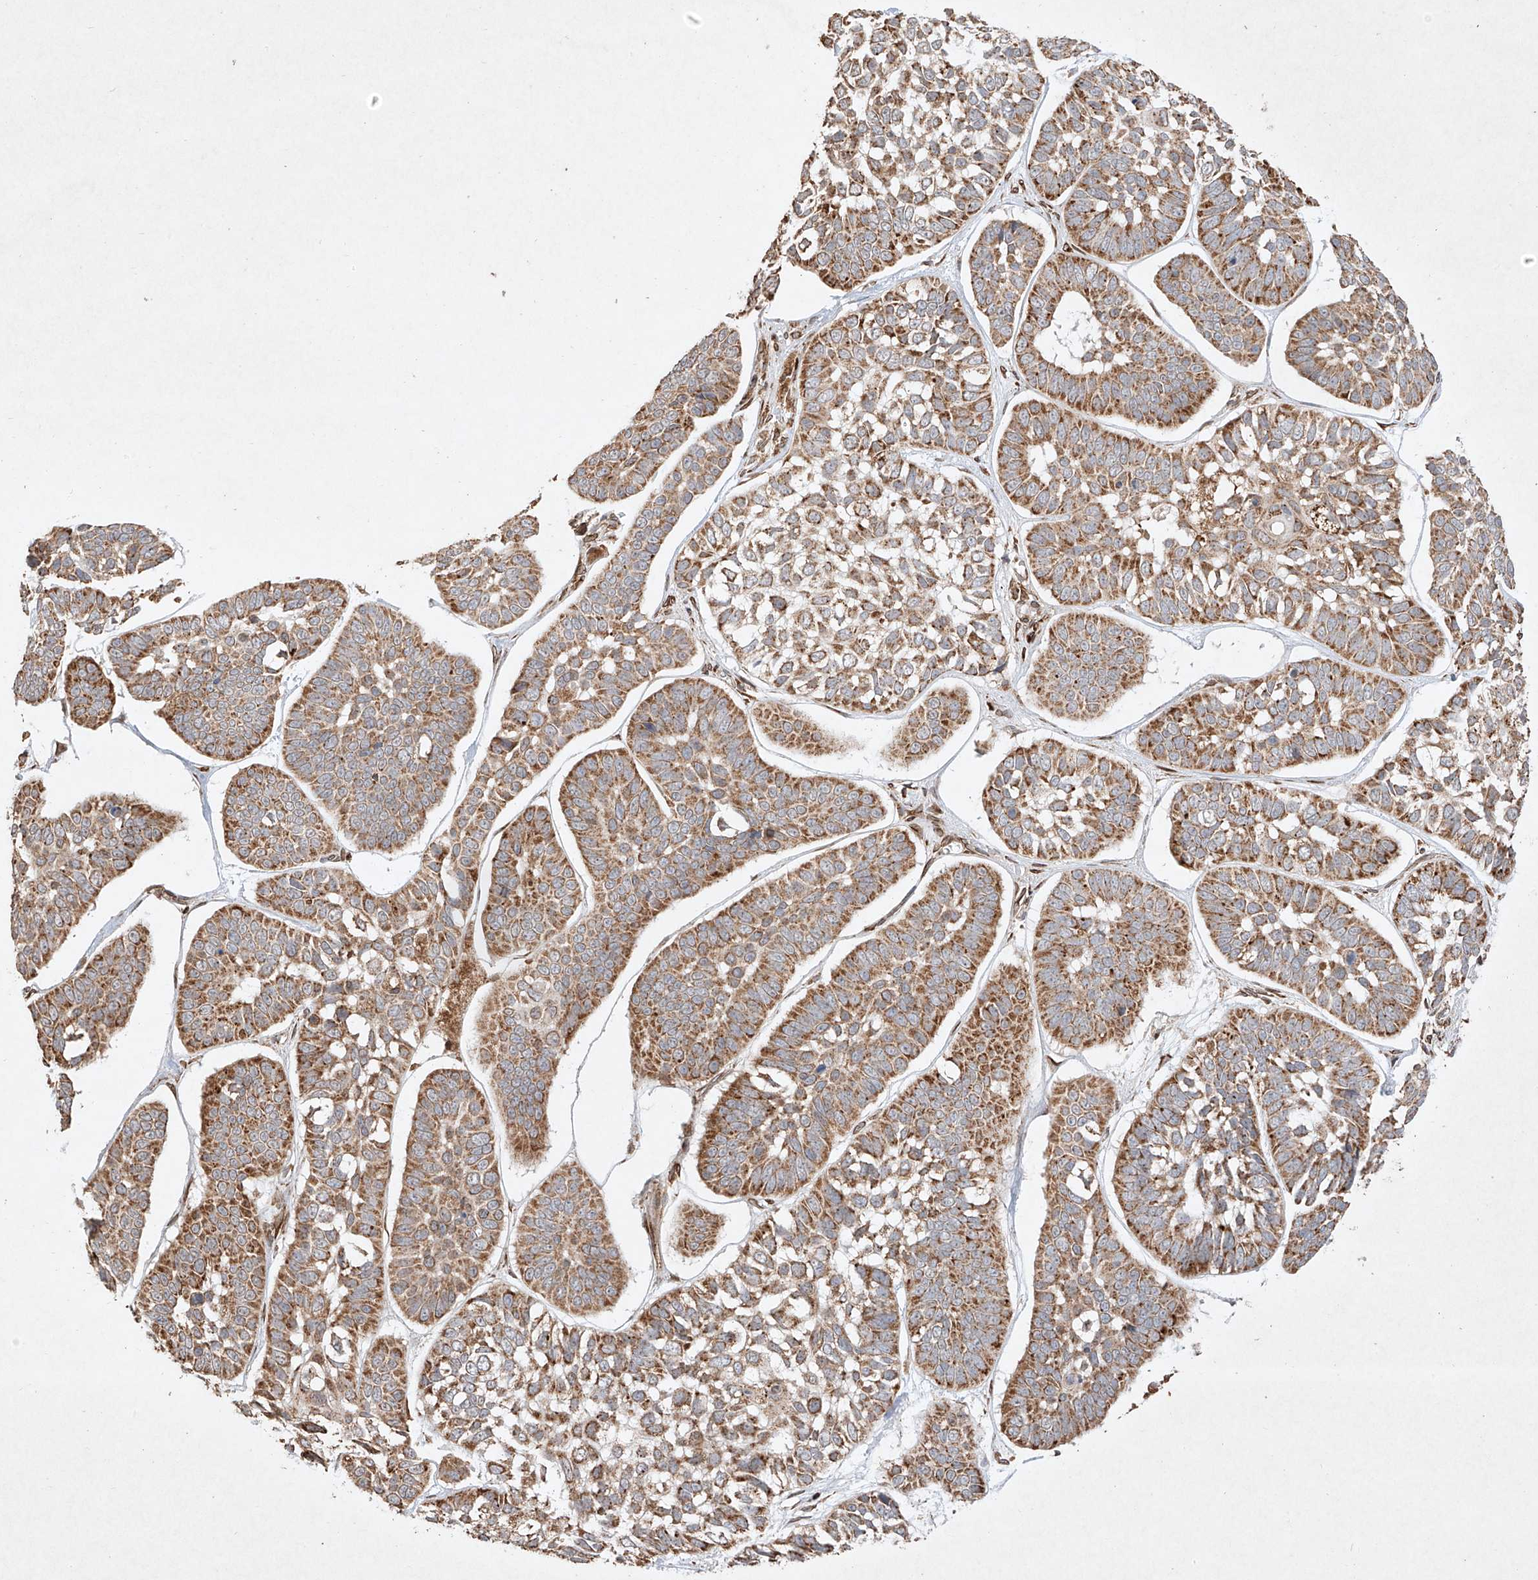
{"staining": {"intensity": "moderate", "quantity": ">75%", "location": "cytoplasmic/membranous"}, "tissue": "skin cancer", "cell_type": "Tumor cells", "image_type": "cancer", "snomed": [{"axis": "morphology", "description": "Basal cell carcinoma"}, {"axis": "topography", "description": "Skin"}], "caption": "Skin cancer (basal cell carcinoma) stained for a protein displays moderate cytoplasmic/membranous positivity in tumor cells.", "gene": "SEMA3B", "patient": {"sex": "male", "age": 62}}